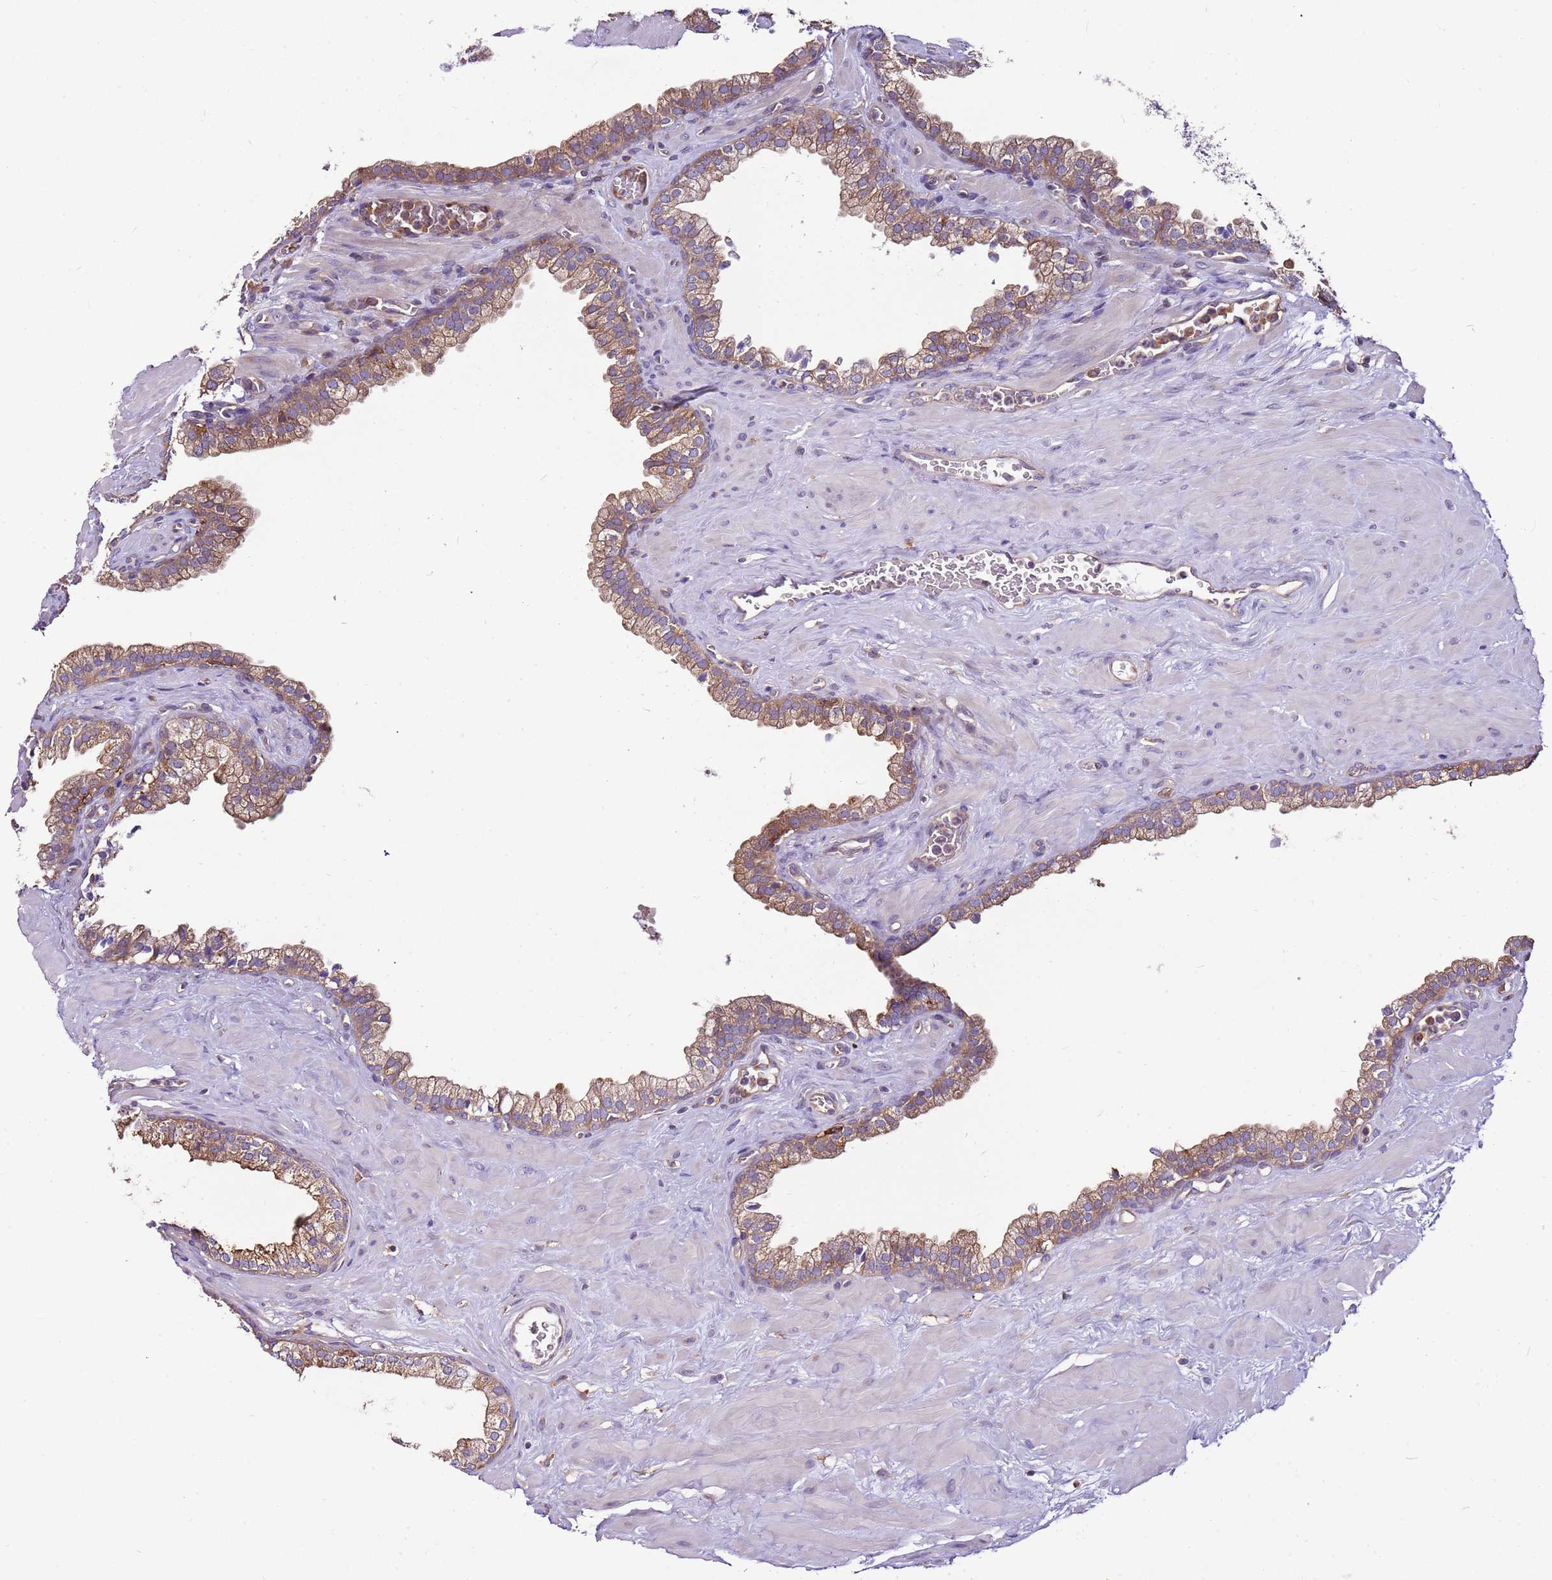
{"staining": {"intensity": "moderate", "quantity": "25%-75%", "location": "cytoplasmic/membranous"}, "tissue": "prostate", "cell_type": "Glandular cells", "image_type": "normal", "snomed": [{"axis": "morphology", "description": "Normal tissue, NOS"}, {"axis": "morphology", "description": "Urothelial carcinoma, Low grade"}, {"axis": "topography", "description": "Urinary bladder"}, {"axis": "topography", "description": "Prostate"}], "caption": "The micrograph demonstrates immunohistochemical staining of unremarkable prostate. There is moderate cytoplasmic/membranous positivity is appreciated in about 25%-75% of glandular cells. (Stains: DAB (3,3'-diaminobenzidine) in brown, nuclei in blue, Microscopy: brightfield microscopy at high magnification).", "gene": "ATXN2L", "patient": {"sex": "male", "age": 60}}